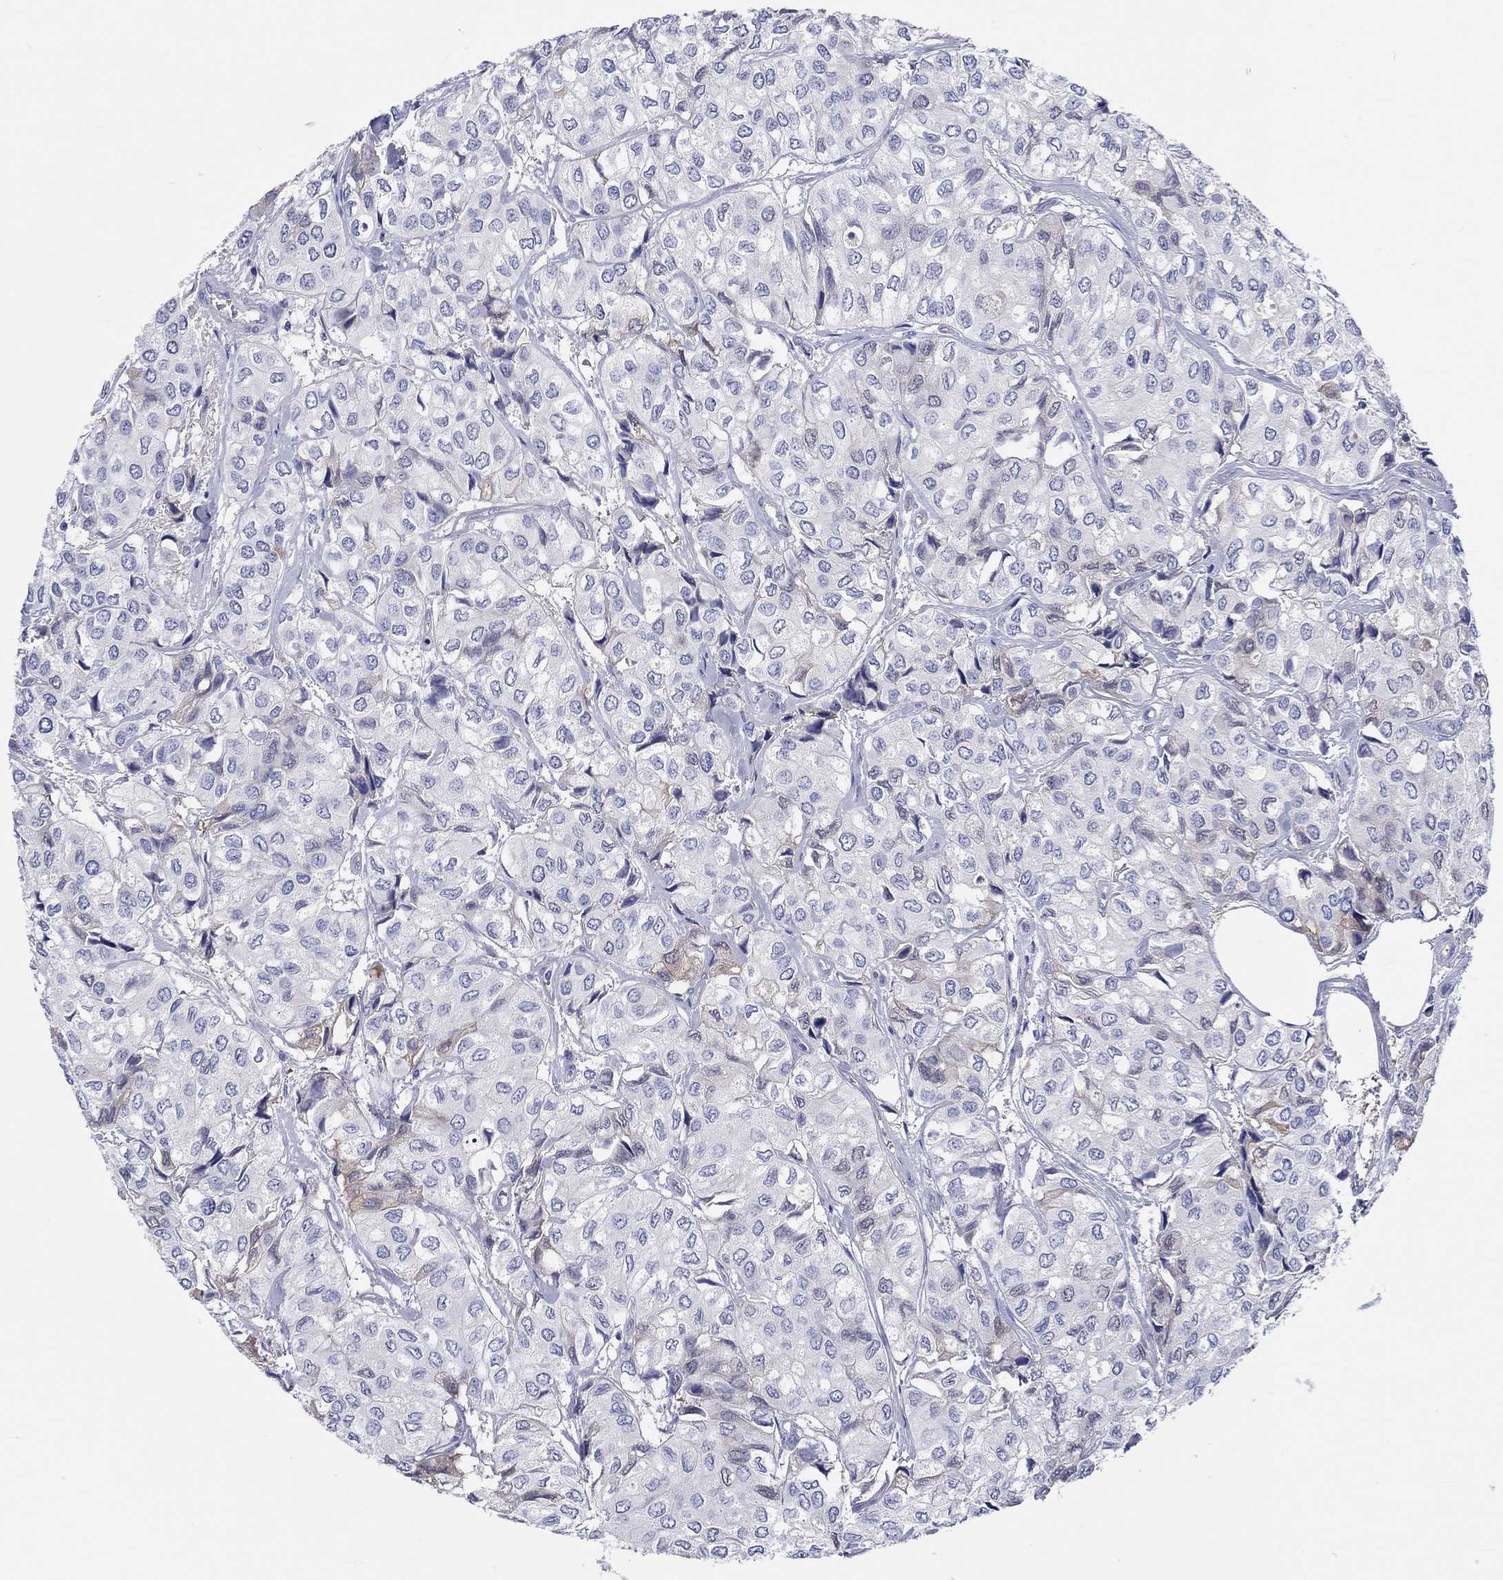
{"staining": {"intensity": "negative", "quantity": "none", "location": "none"}, "tissue": "urothelial cancer", "cell_type": "Tumor cells", "image_type": "cancer", "snomed": [{"axis": "morphology", "description": "Urothelial carcinoma, High grade"}, {"axis": "topography", "description": "Urinary bladder"}], "caption": "A high-resolution histopathology image shows immunohistochemistry (IHC) staining of urothelial cancer, which reveals no significant staining in tumor cells. Nuclei are stained in blue.", "gene": "CDY2B", "patient": {"sex": "male", "age": 73}}